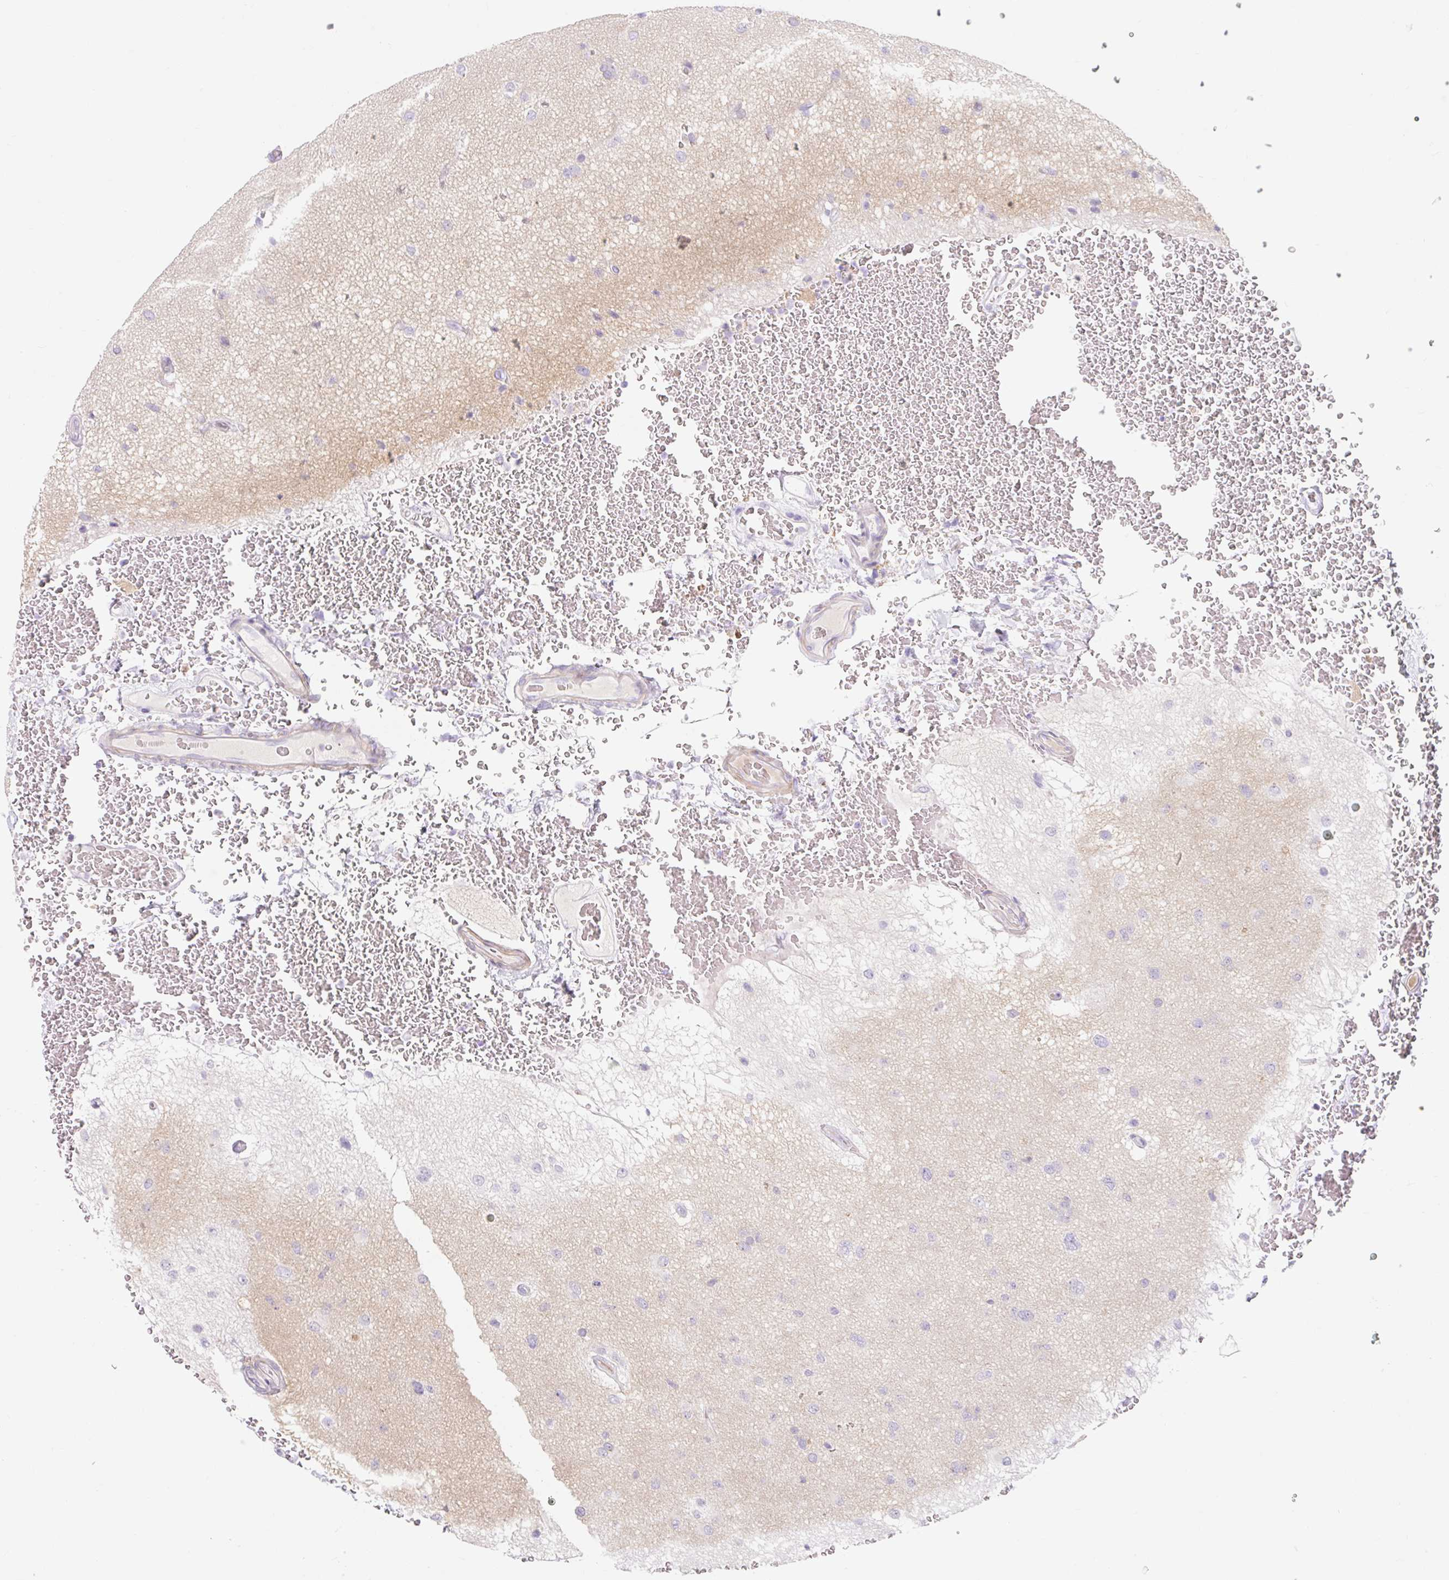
{"staining": {"intensity": "negative", "quantity": "none", "location": "none"}, "tissue": "glioma", "cell_type": "Tumor cells", "image_type": "cancer", "snomed": [{"axis": "morphology", "description": "Glioma, malignant, Low grade"}, {"axis": "topography", "description": "Brain"}], "caption": "A histopathology image of human malignant glioma (low-grade) is negative for staining in tumor cells.", "gene": "SLC28A1", "patient": {"sex": "female", "age": 32}}